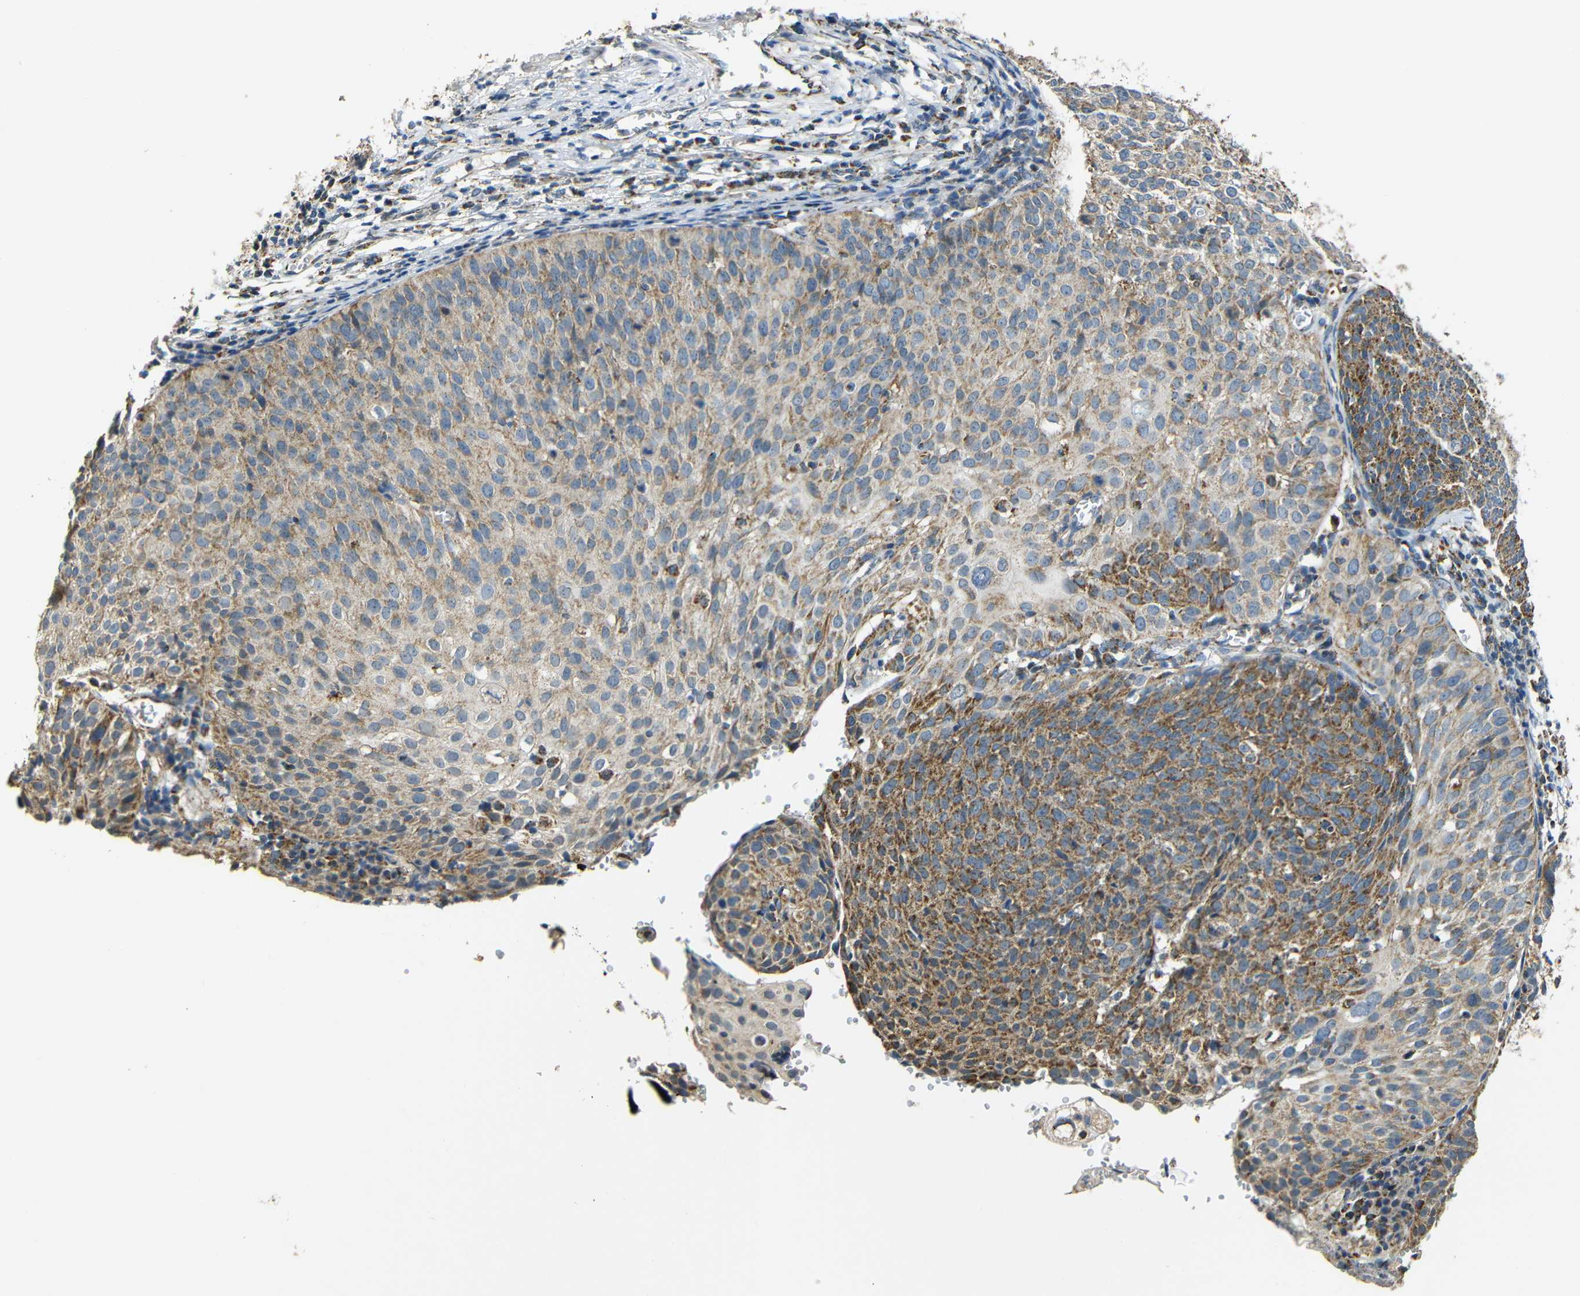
{"staining": {"intensity": "moderate", "quantity": ">75%", "location": "cytoplasmic/membranous"}, "tissue": "cervical cancer", "cell_type": "Tumor cells", "image_type": "cancer", "snomed": [{"axis": "morphology", "description": "Squamous cell carcinoma, NOS"}, {"axis": "topography", "description": "Cervix"}], "caption": "Moderate cytoplasmic/membranous protein positivity is appreciated in about >75% of tumor cells in squamous cell carcinoma (cervical). The staining is performed using DAB (3,3'-diaminobenzidine) brown chromogen to label protein expression. The nuclei are counter-stained blue using hematoxylin.", "gene": "NR3C2", "patient": {"sex": "female", "age": 38}}